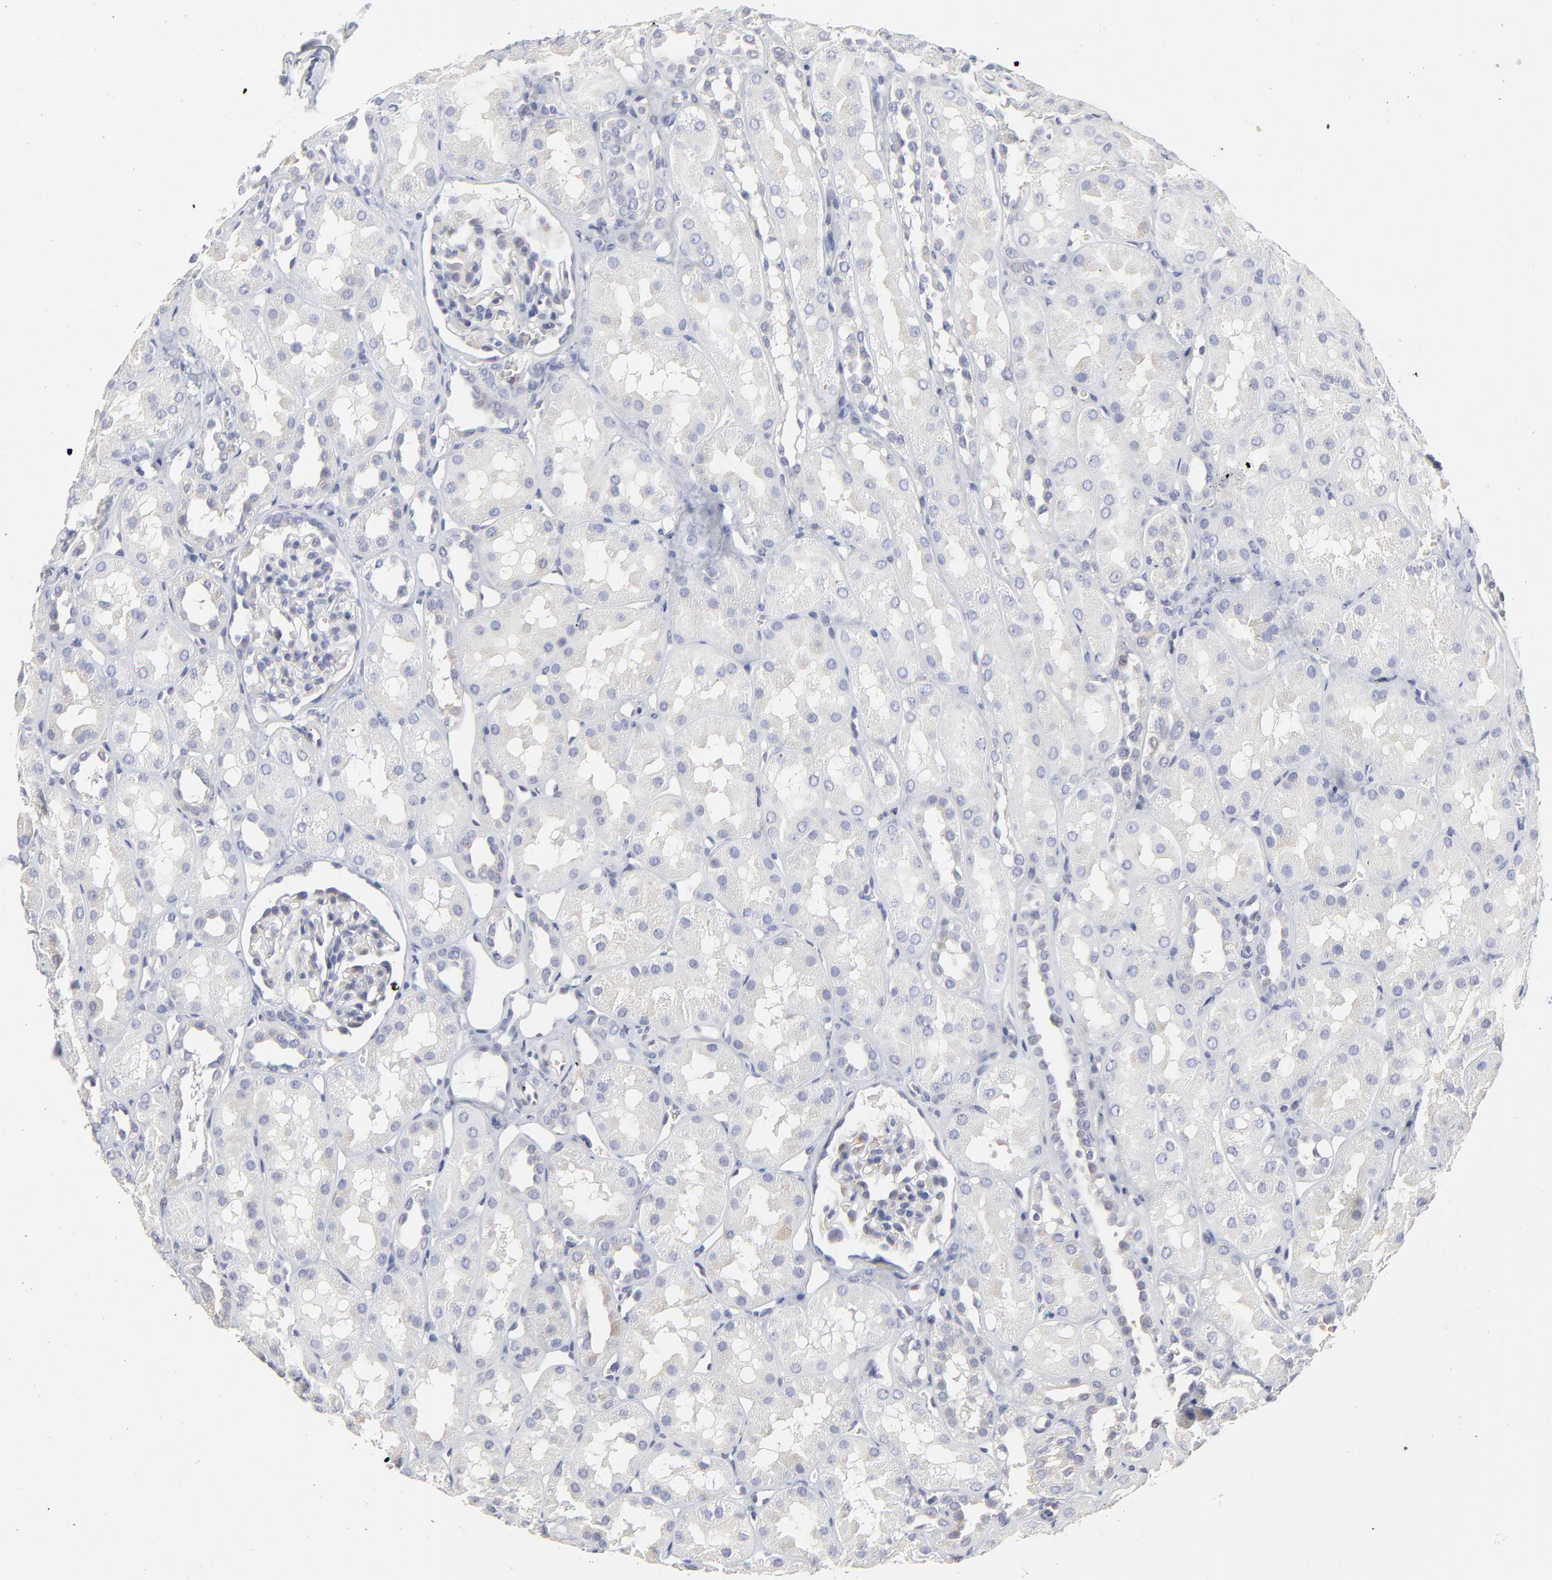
{"staining": {"intensity": "negative", "quantity": "none", "location": "none"}, "tissue": "kidney", "cell_type": "Cells in glomeruli", "image_type": "normal", "snomed": [{"axis": "morphology", "description": "Normal tissue, NOS"}, {"axis": "topography", "description": "Kidney"}], "caption": "Protein analysis of benign kidney displays no significant expression in cells in glomeruli. (Stains: DAB (3,3'-diaminobenzidine) IHC with hematoxylin counter stain, Microscopy: brightfield microscopy at high magnification).", "gene": "NCAPH", "patient": {"sex": "male", "age": 16}}